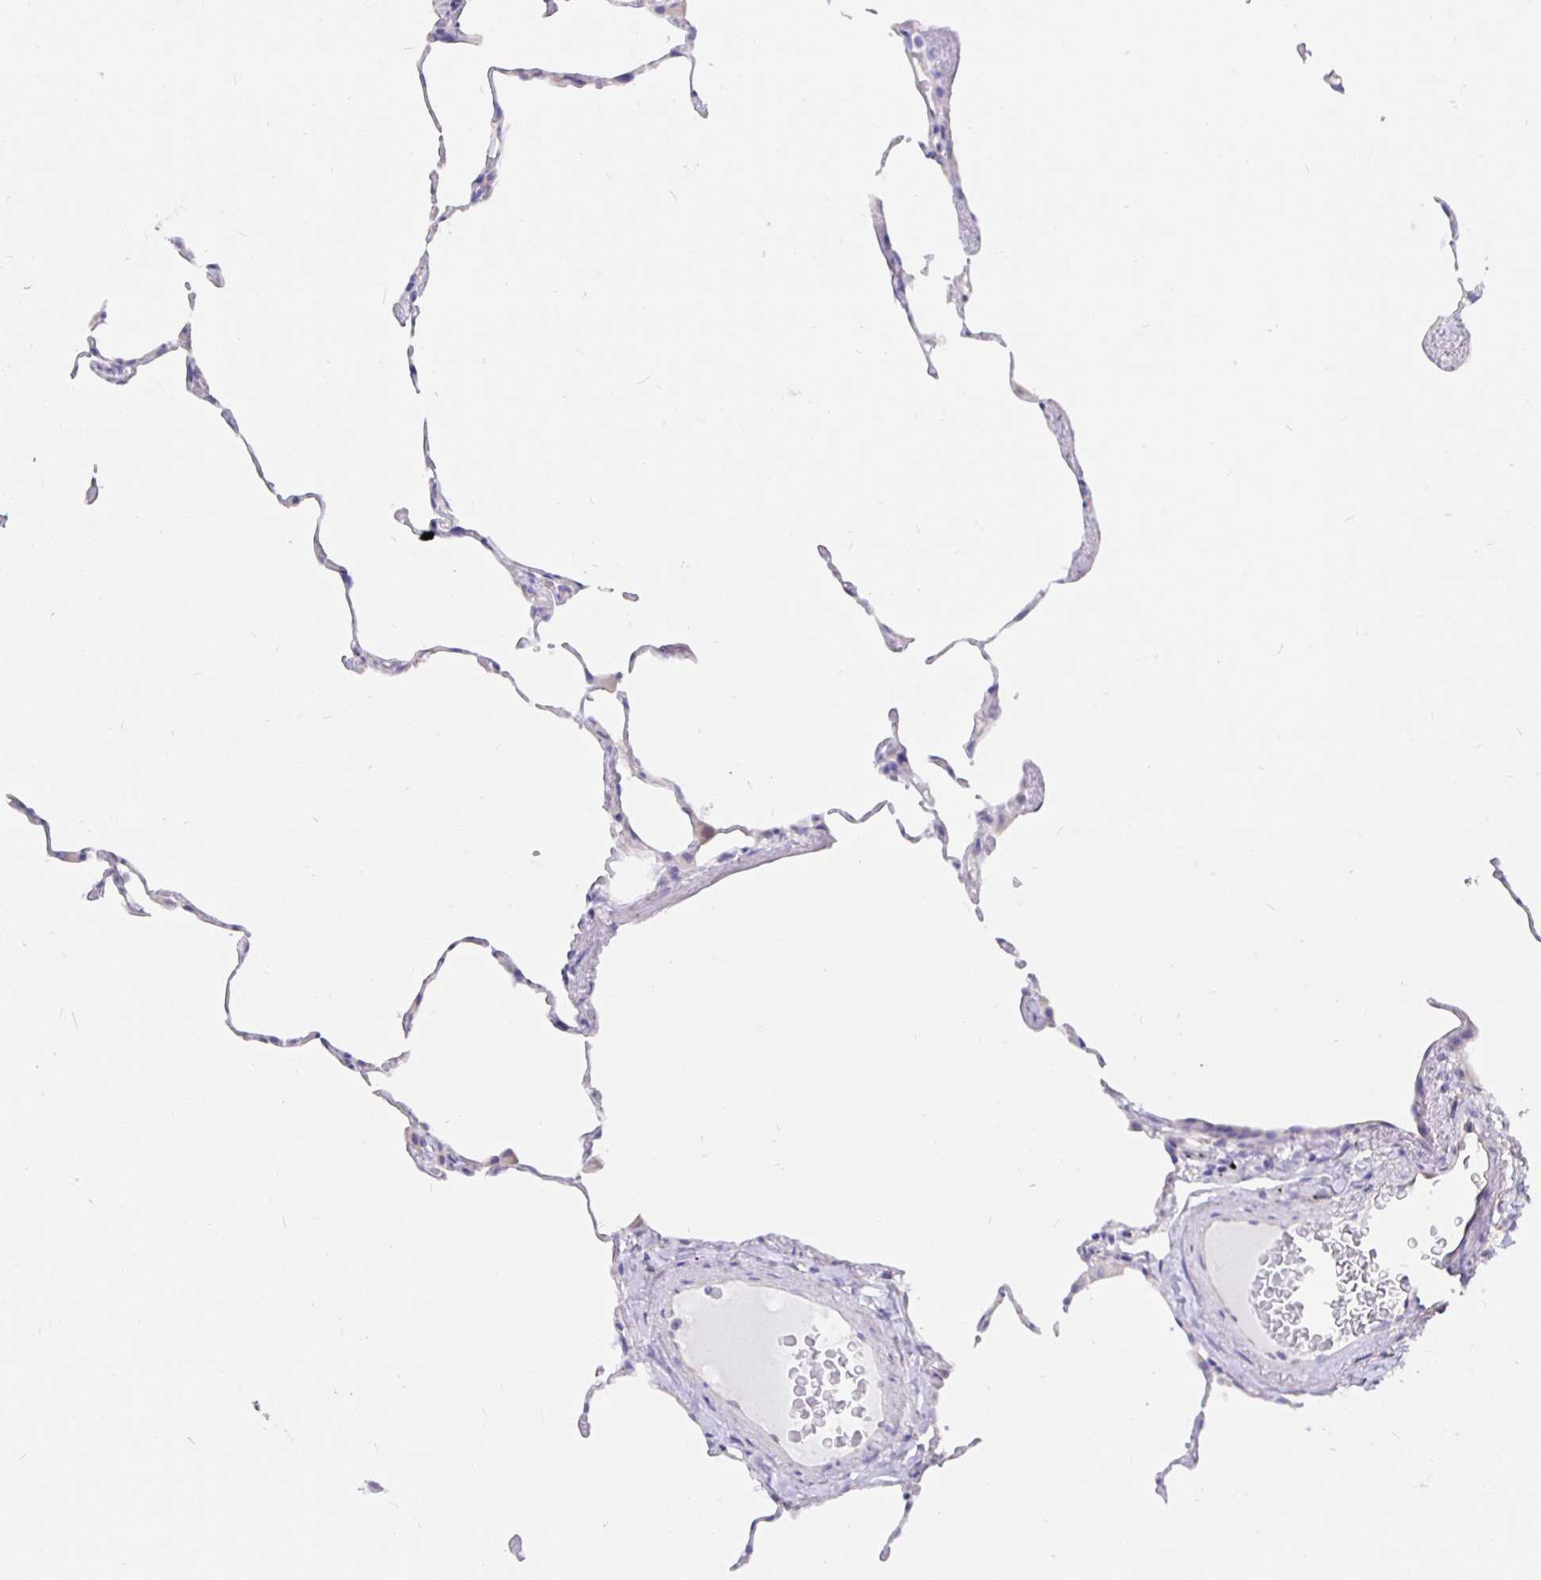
{"staining": {"intensity": "negative", "quantity": "none", "location": "none"}, "tissue": "lung", "cell_type": "Alveolar cells", "image_type": "normal", "snomed": [{"axis": "morphology", "description": "Normal tissue, NOS"}, {"axis": "topography", "description": "Lung"}], "caption": "Immunohistochemistry of benign lung exhibits no expression in alveolar cells.", "gene": "DNAI2", "patient": {"sex": "female", "age": 57}}